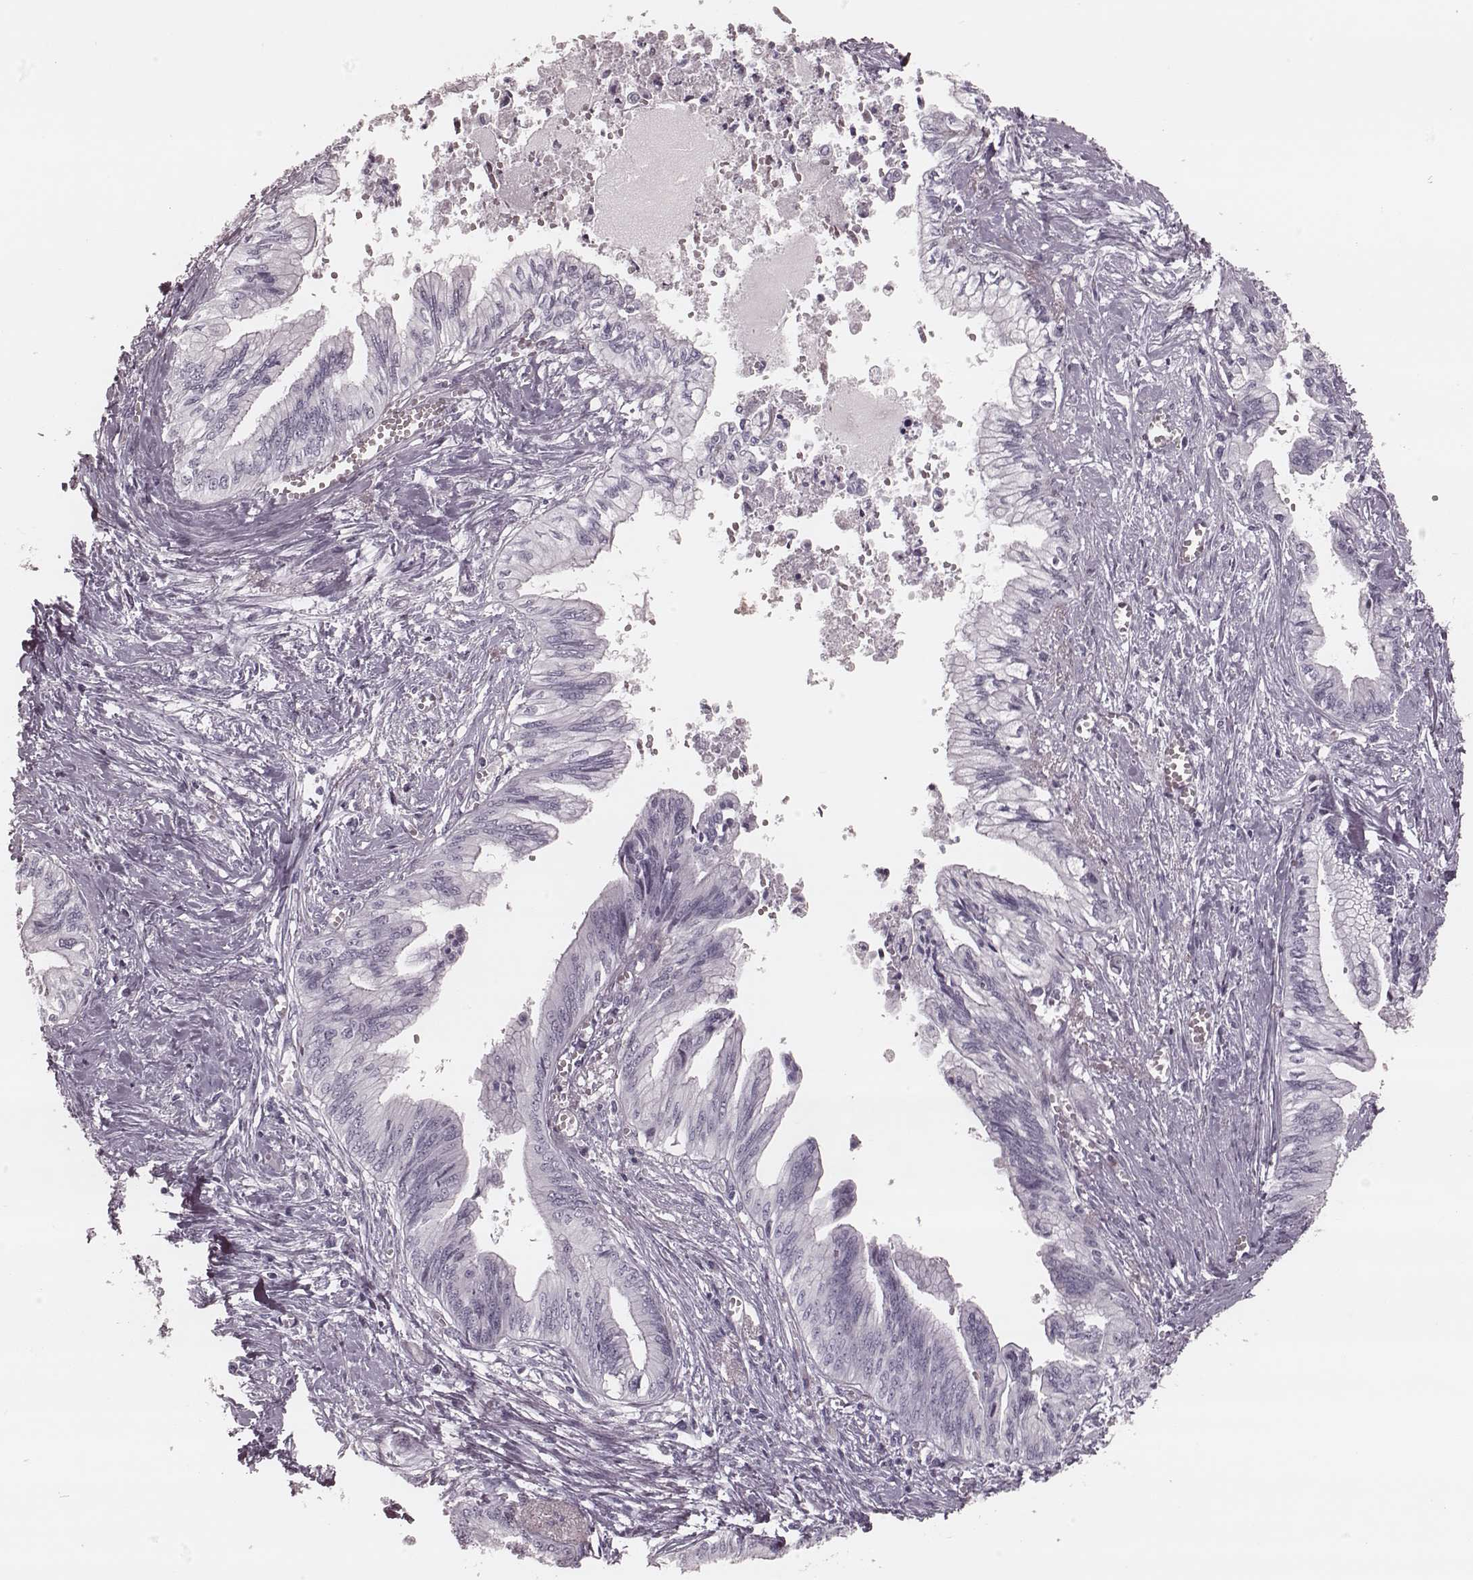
{"staining": {"intensity": "negative", "quantity": "none", "location": "none"}, "tissue": "pancreatic cancer", "cell_type": "Tumor cells", "image_type": "cancer", "snomed": [{"axis": "morphology", "description": "Adenocarcinoma, NOS"}, {"axis": "topography", "description": "Pancreas"}], "caption": "The IHC photomicrograph has no significant staining in tumor cells of pancreatic adenocarcinoma tissue.", "gene": "KRT74", "patient": {"sex": "female", "age": 61}}